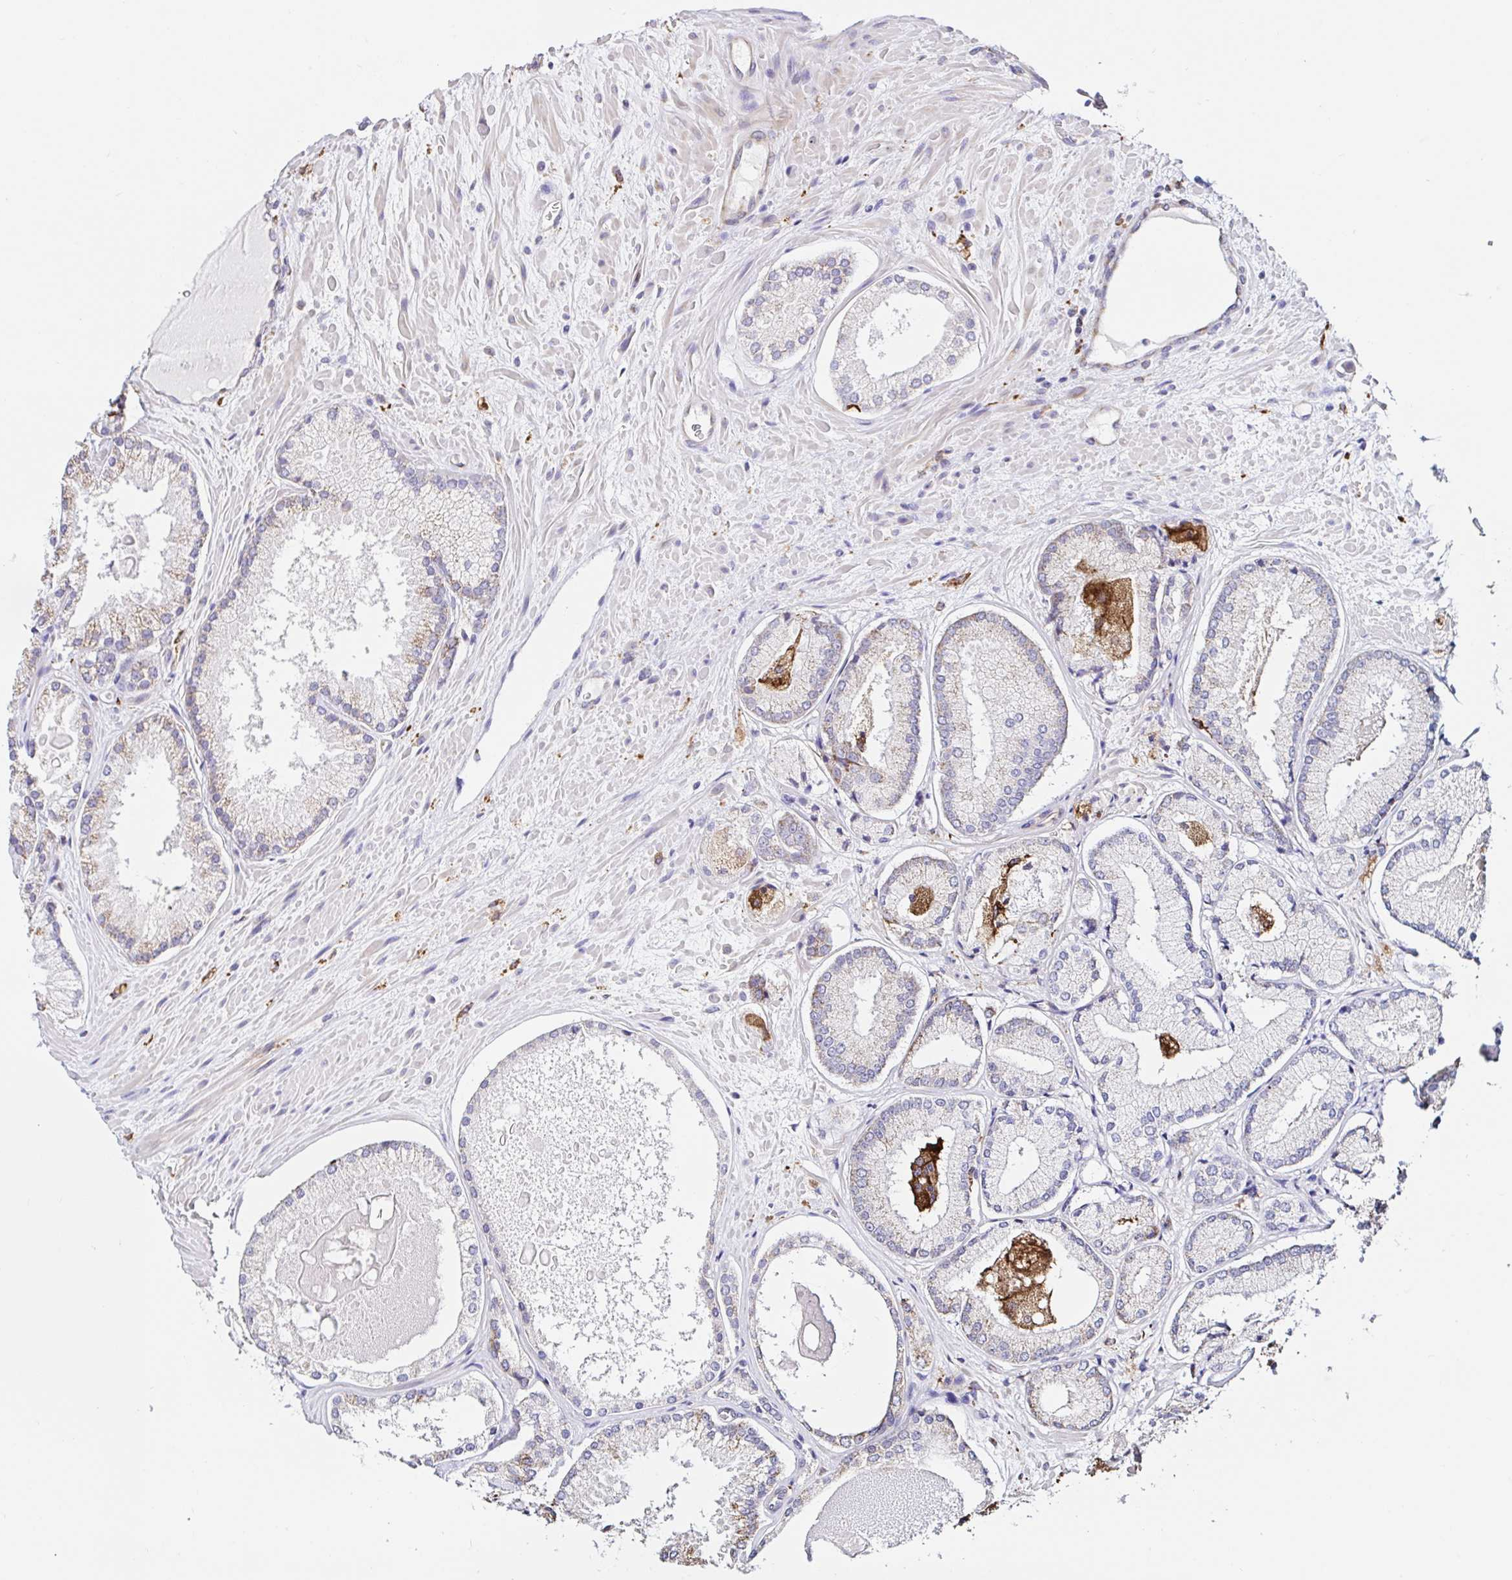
{"staining": {"intensity": "weak", "quantity": "<25%", "location": "cytoplasmic/membranous"}, "tissue": "prostate cancer", "cell_type": "Tumor cells", "image_type": "cancer", "snomed": [{"axis": "morphology", "description": "Adenocarcinoma, High grade"}, {"axis": "topography", "description": "Prostate"}], "caption": "This is an immunohistochemistry histopathology image of human prostate adenocarcinoma (high-grade). There is no staining in tumor cells.", "gene": "MSR1", "patient": {"sex": "male", "age": 73}}